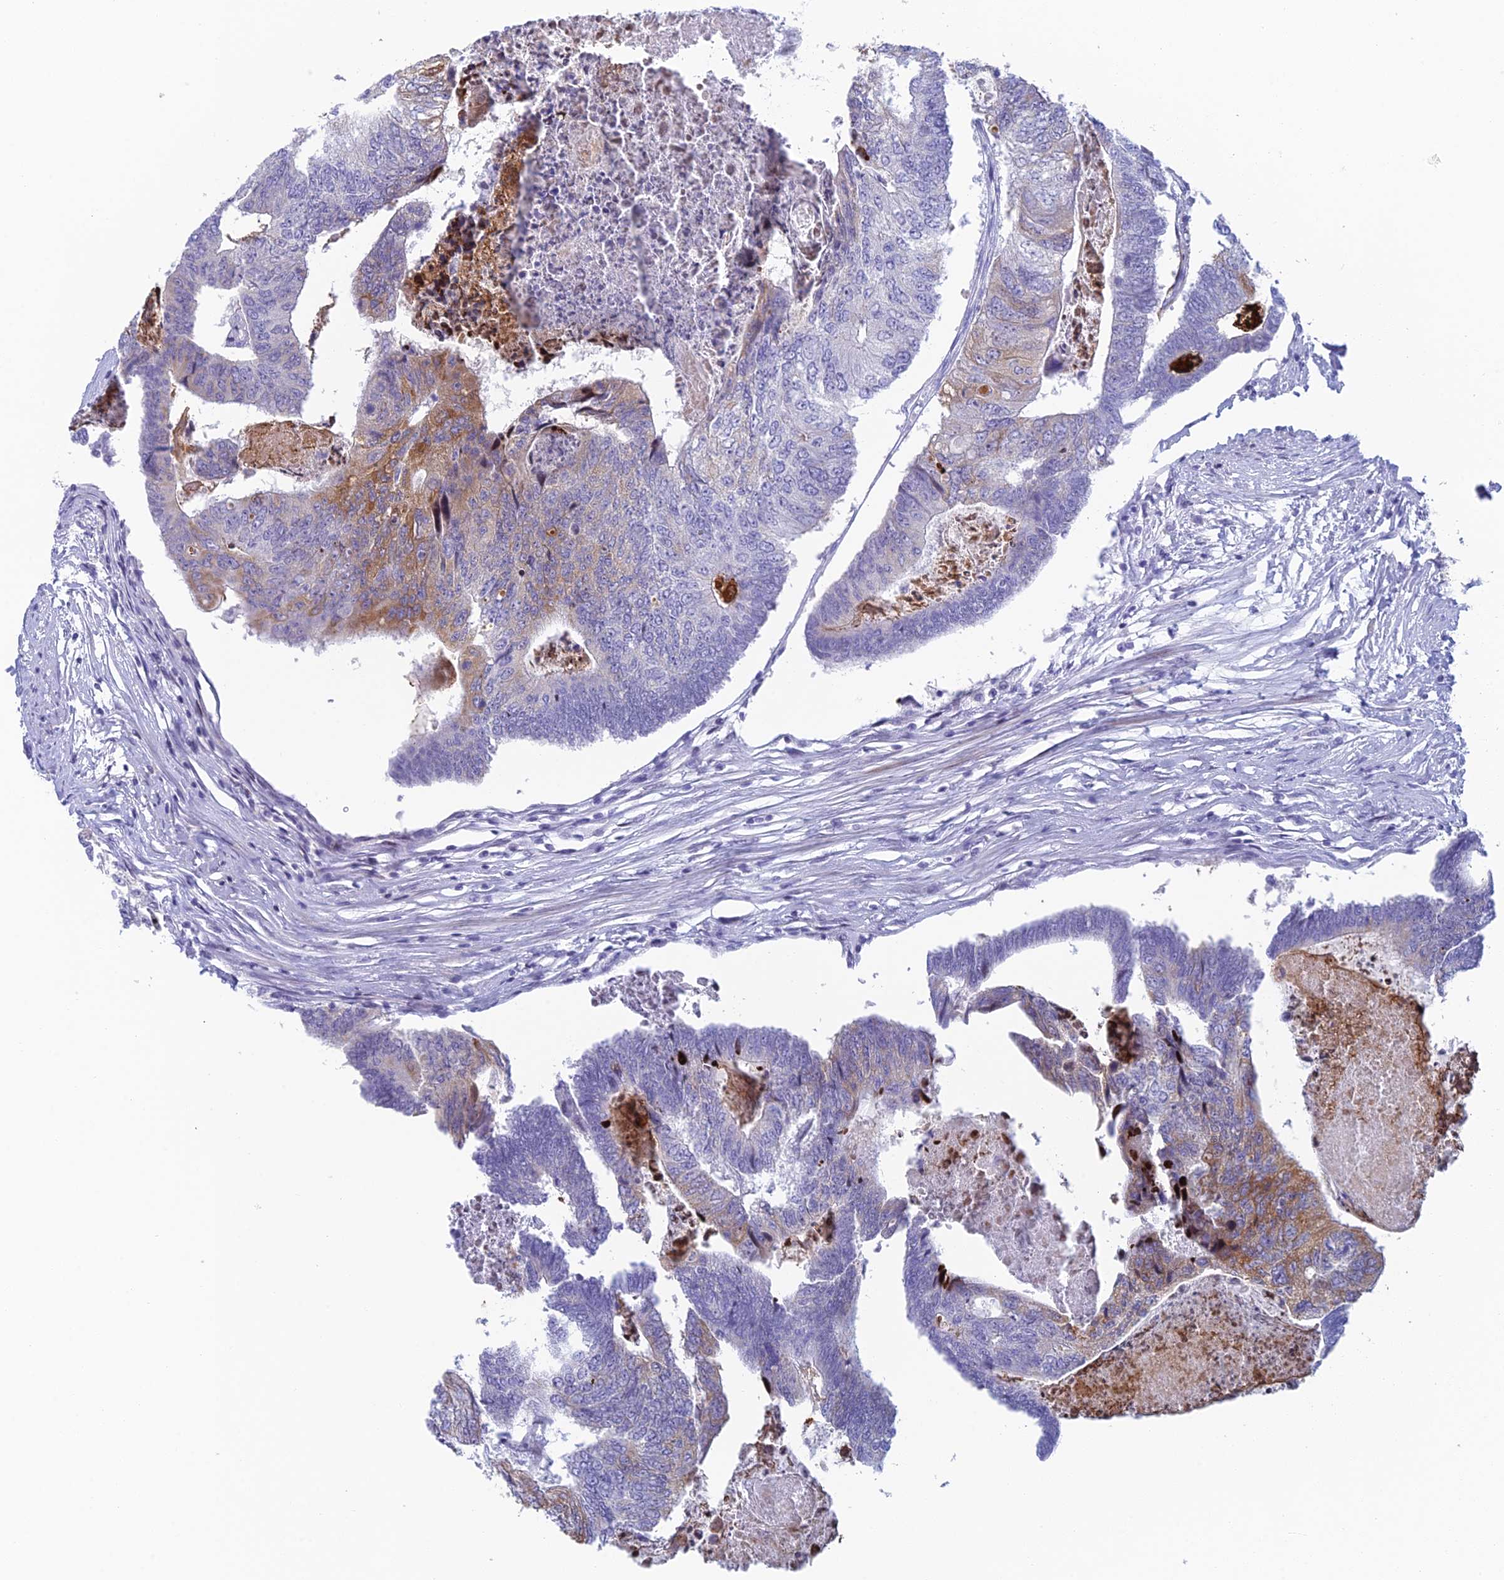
{"staining": {"intensity": "moderate", "quantity": "<25%", "location": "cytoplasmic/membranous"}, "tissue": "colorectal cancer", "cell_type": "Tumor cells", "image_type": "cancer", "snomed": [{"axis": "morphology", "description": "Adenocarcinoma, NOS"}, {"axis": "topography", "description": "Colon"}], "caption": "A micrograph of human adenocarcinoma (colorectal) stained for a protein exhibits moderate cytoplasmic/membranous brown staining in tumor cells.", "gene": "REXO5", "patient": {"sex": "female", "age": 67}}